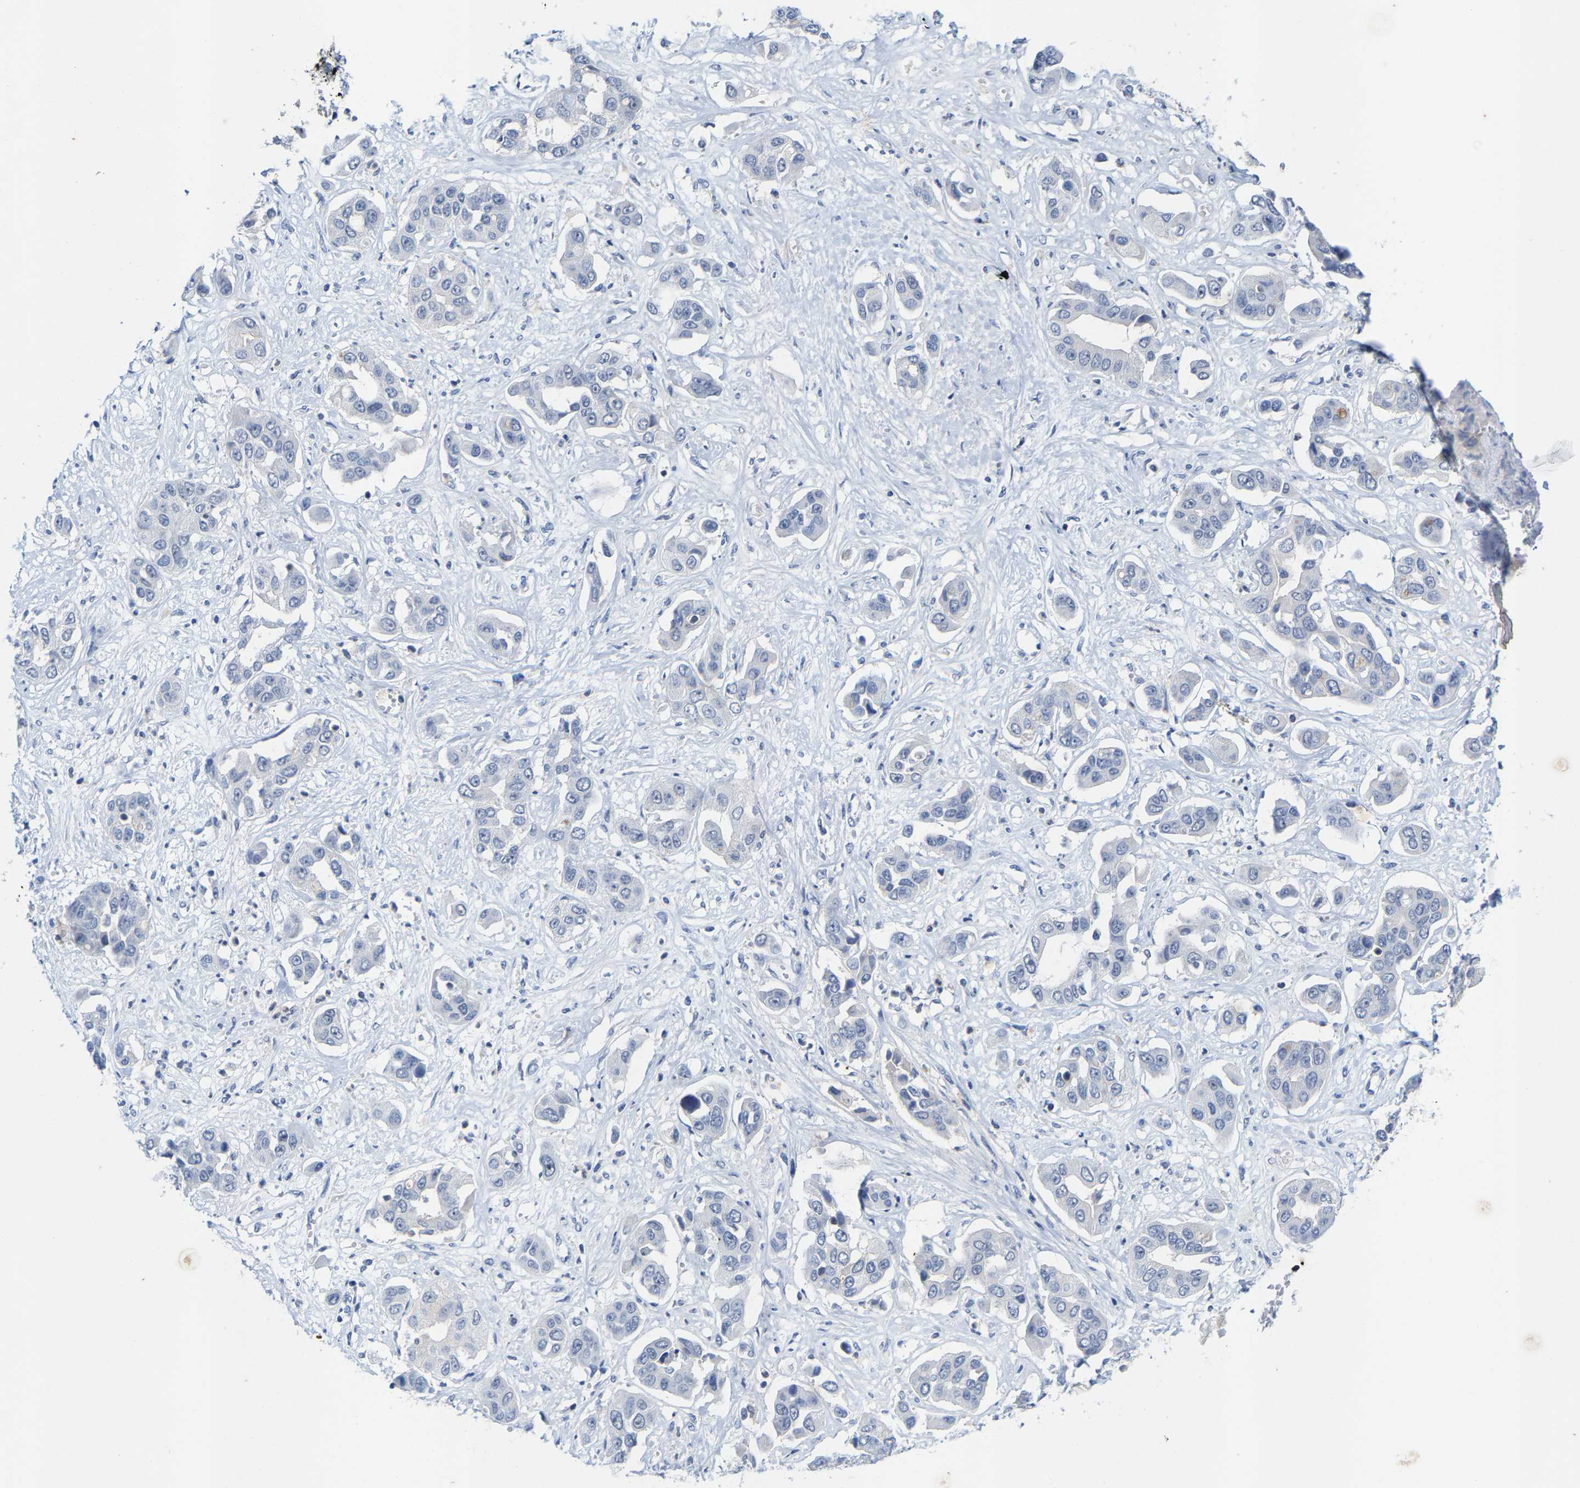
{"staining": {"intensity": "negative", "quantity": "none", "location": "none"}, "tissue": "liver cancer", "cell_type": "Tumor cells", "image_type": "cancer", "snomed": [{"axis": "morphology", "description": "Cholangiocarcinoma"}, {"axis": "topography", "description": "Liver"}], "caption": "Immunohistochemical staining of human liver cholangiocarcinoma demonstrates no significant staining in tumor cells. The staining was performed using DAB (3,3'-diaminobenzidine) to visualize the protein expression in brown, while the nuclei were stained in blue with hematoxylin (Magnification: 20x).", "gene": "FGD3", "patient": {"sex": "female", "age": 52}}